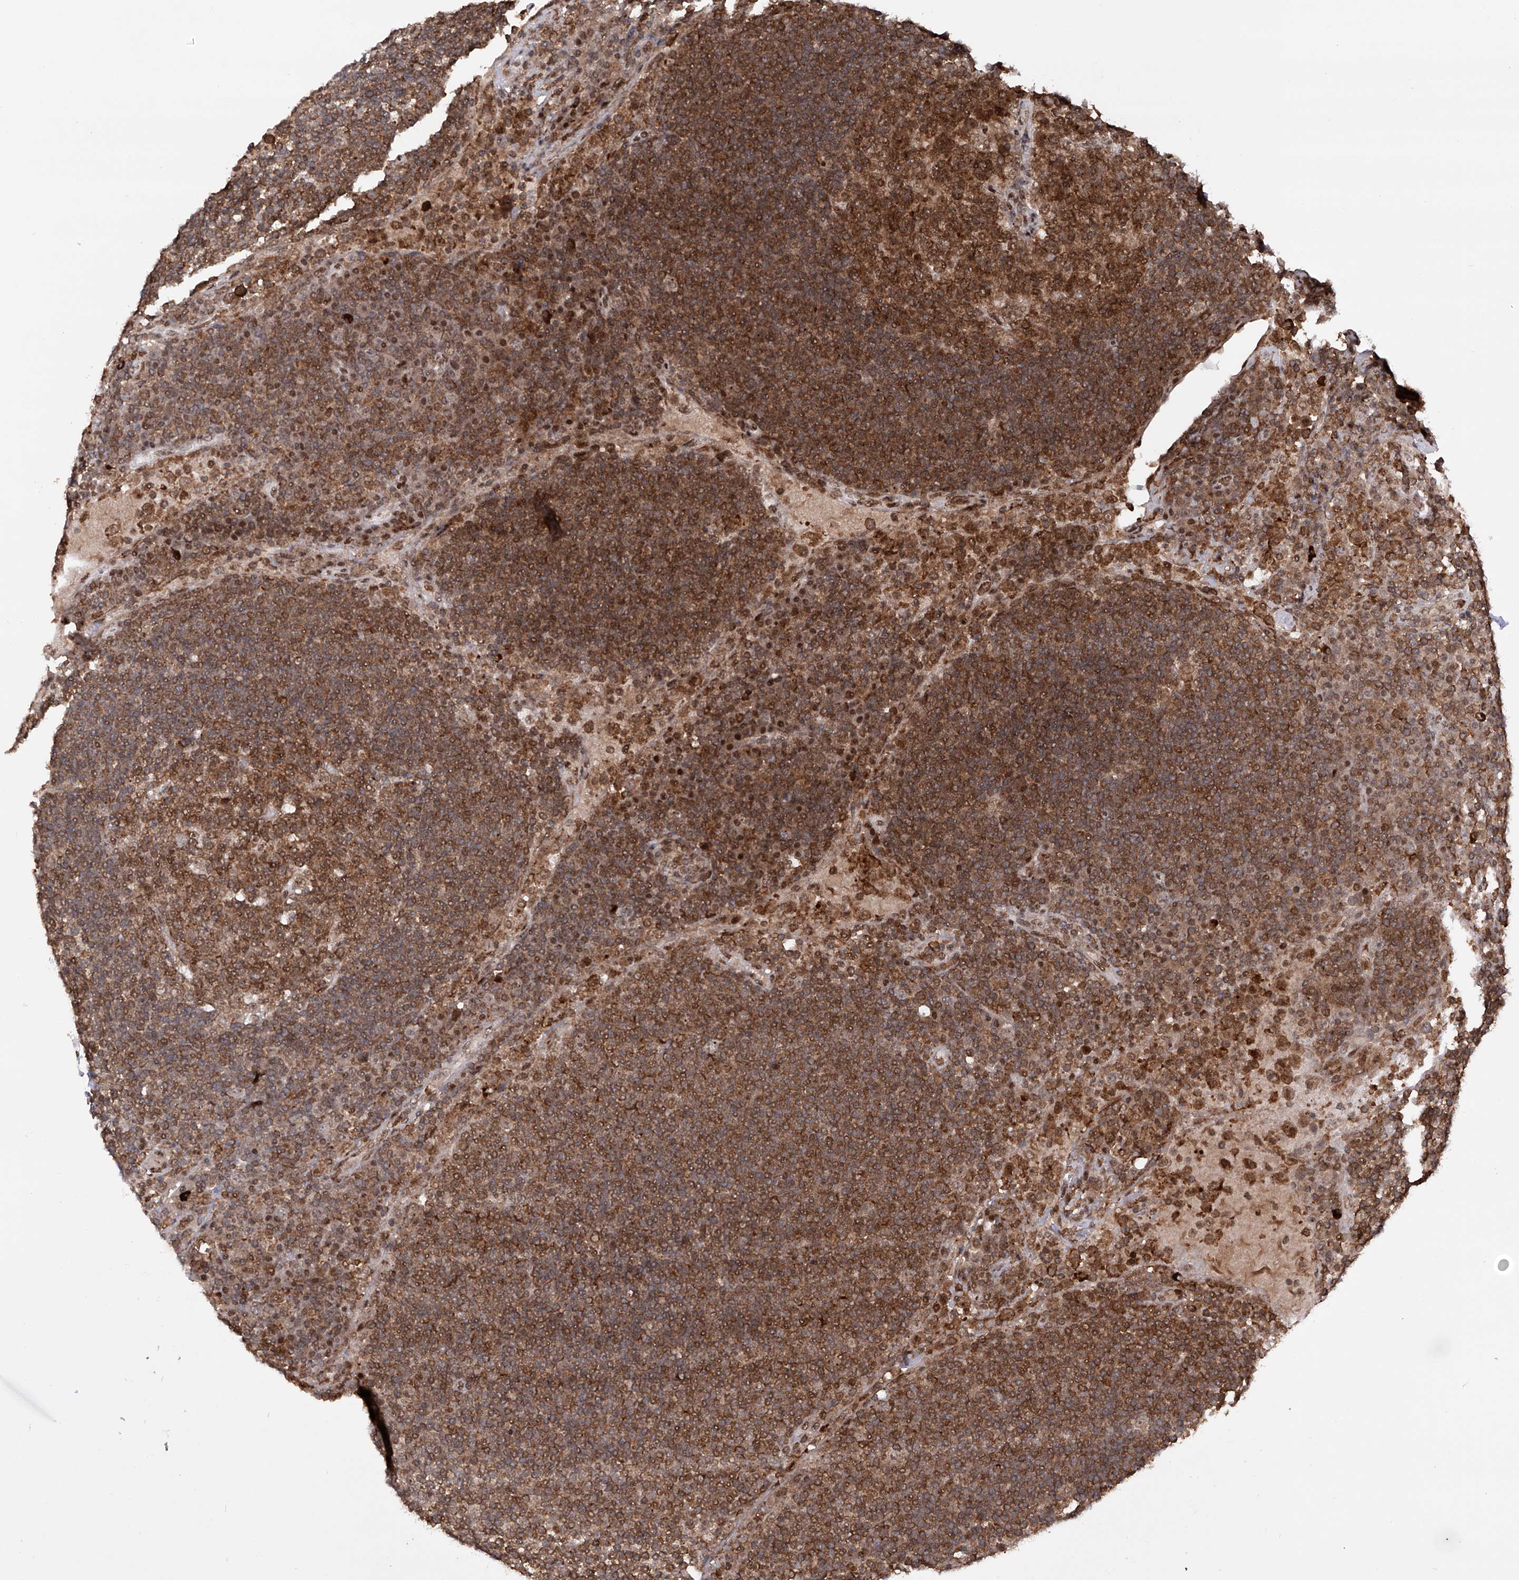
{"staining": {"intensity": "strong", "quantity": ">75%", "location": "cytoplasmic/membranous"}, "tissue": "lymph node", "cell_type": "Germinal center cells", "image_type": "normal", "snomed": [{"axis": "morphology", "description": "Normal tissue, NOS"}, {"axis": "topography", "description": "Lymph node"}], "caption": "High-power microscopy captured an IHC image of benign lymph node, revealing strong cytoplasmic/membranous staining in approximately >75% of germinal center cells. (DAB (3,3'-diaminobenzidine) IHC, brown staining for protein, blue staining for nuclei).", "gene": "ZNF280D", "patient": {"sex": "female", "age": 53}}